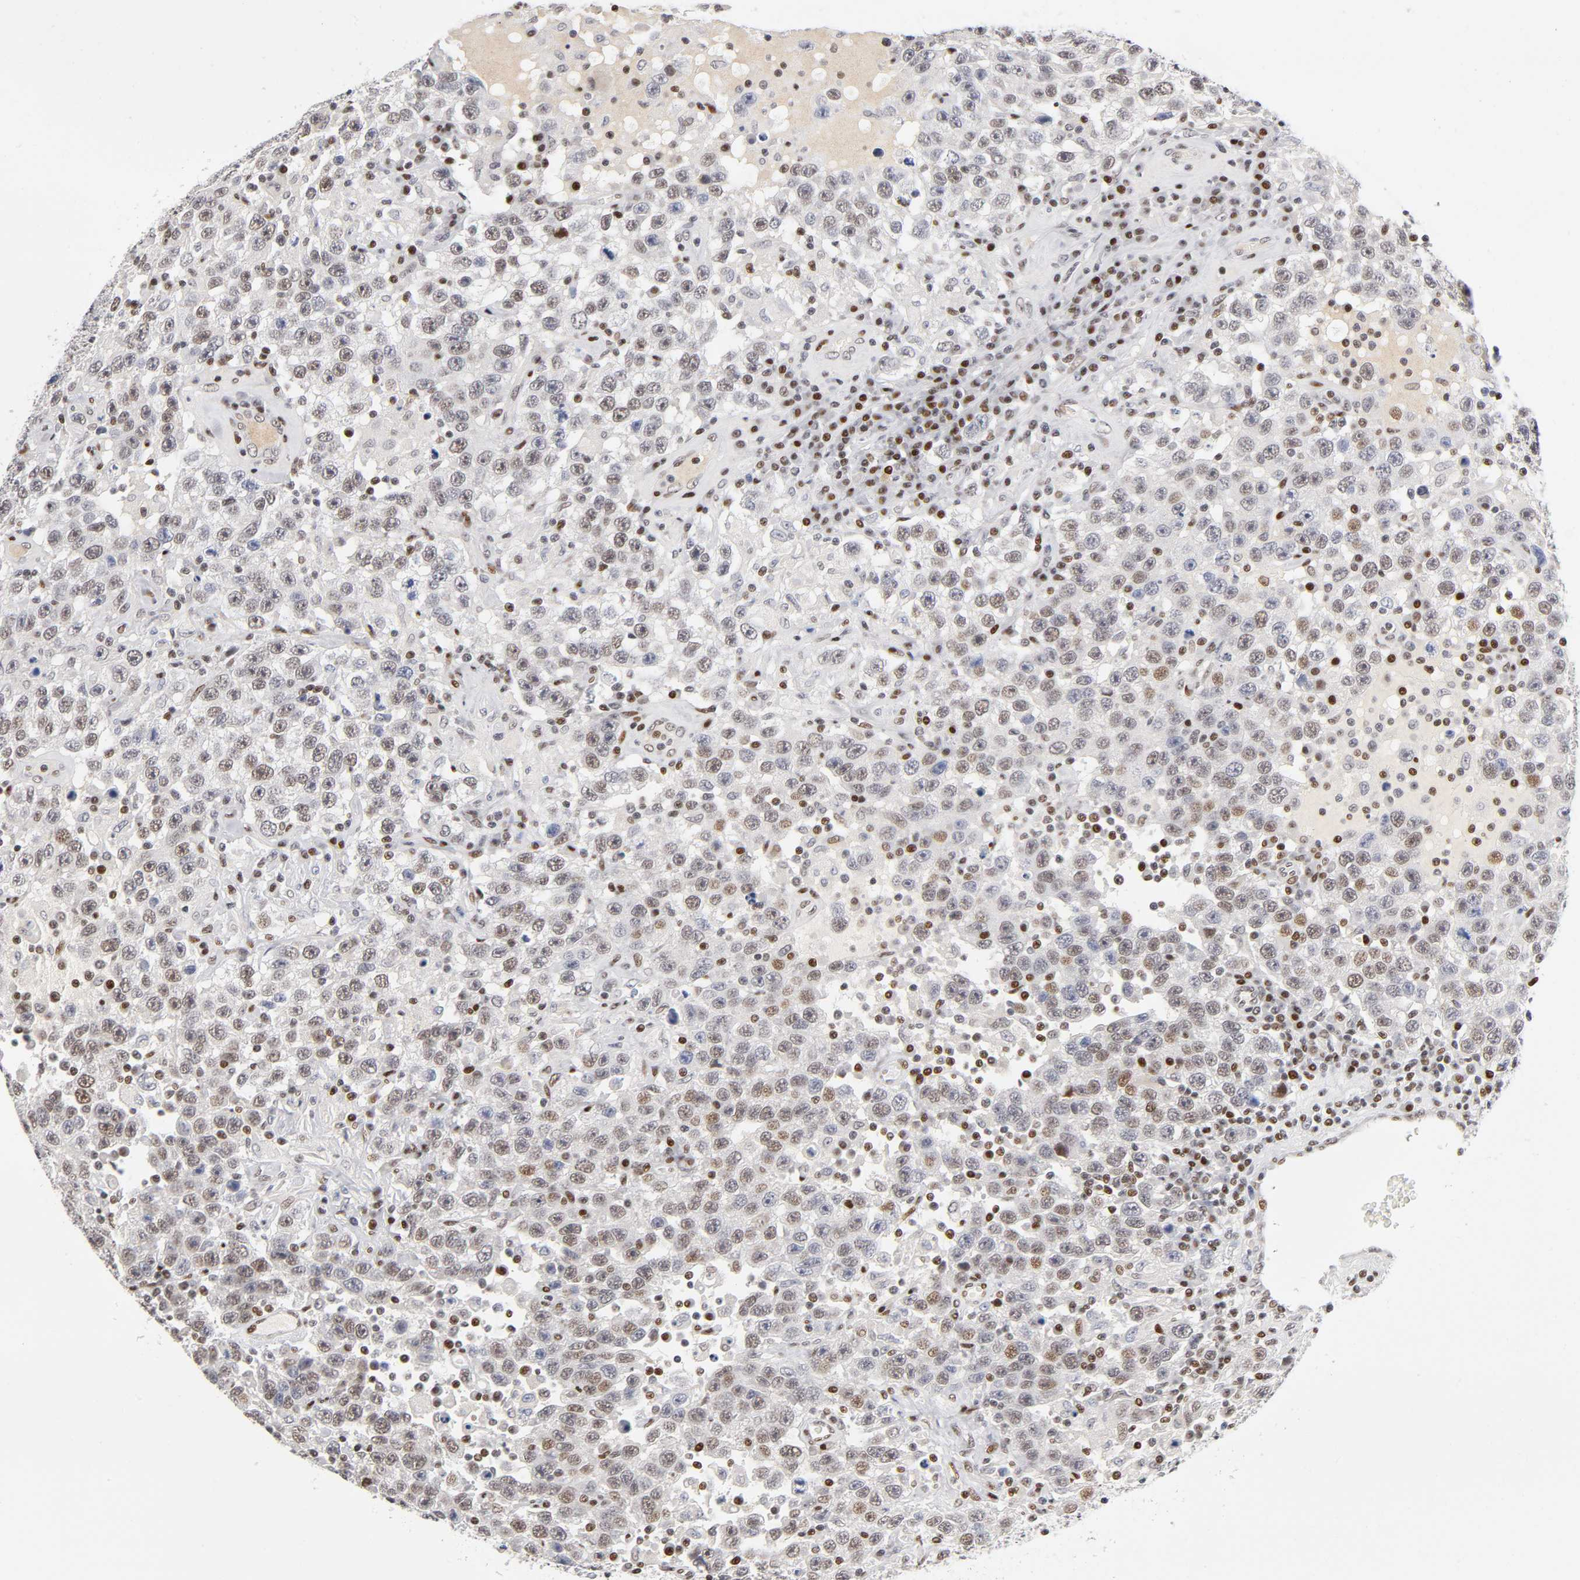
{"staining": {"intensity": "weak", "quantity": "25%-75%", "location": "nuclear"}, "tissue": "testis cancer", "cell_type": "Tumor cells", "image_type": "cancer", "snomed": [{"axis": "morphology", "description": "Seminoma, NOS"}, {"axis": "topography", "description": "Testis"}], "caption": "Weak nuclear staining is present in approximately 25%-75% of tumor cells in testis seminoma.", "gene": "SP3", "patient": {"sex": "male", "age": 41}}